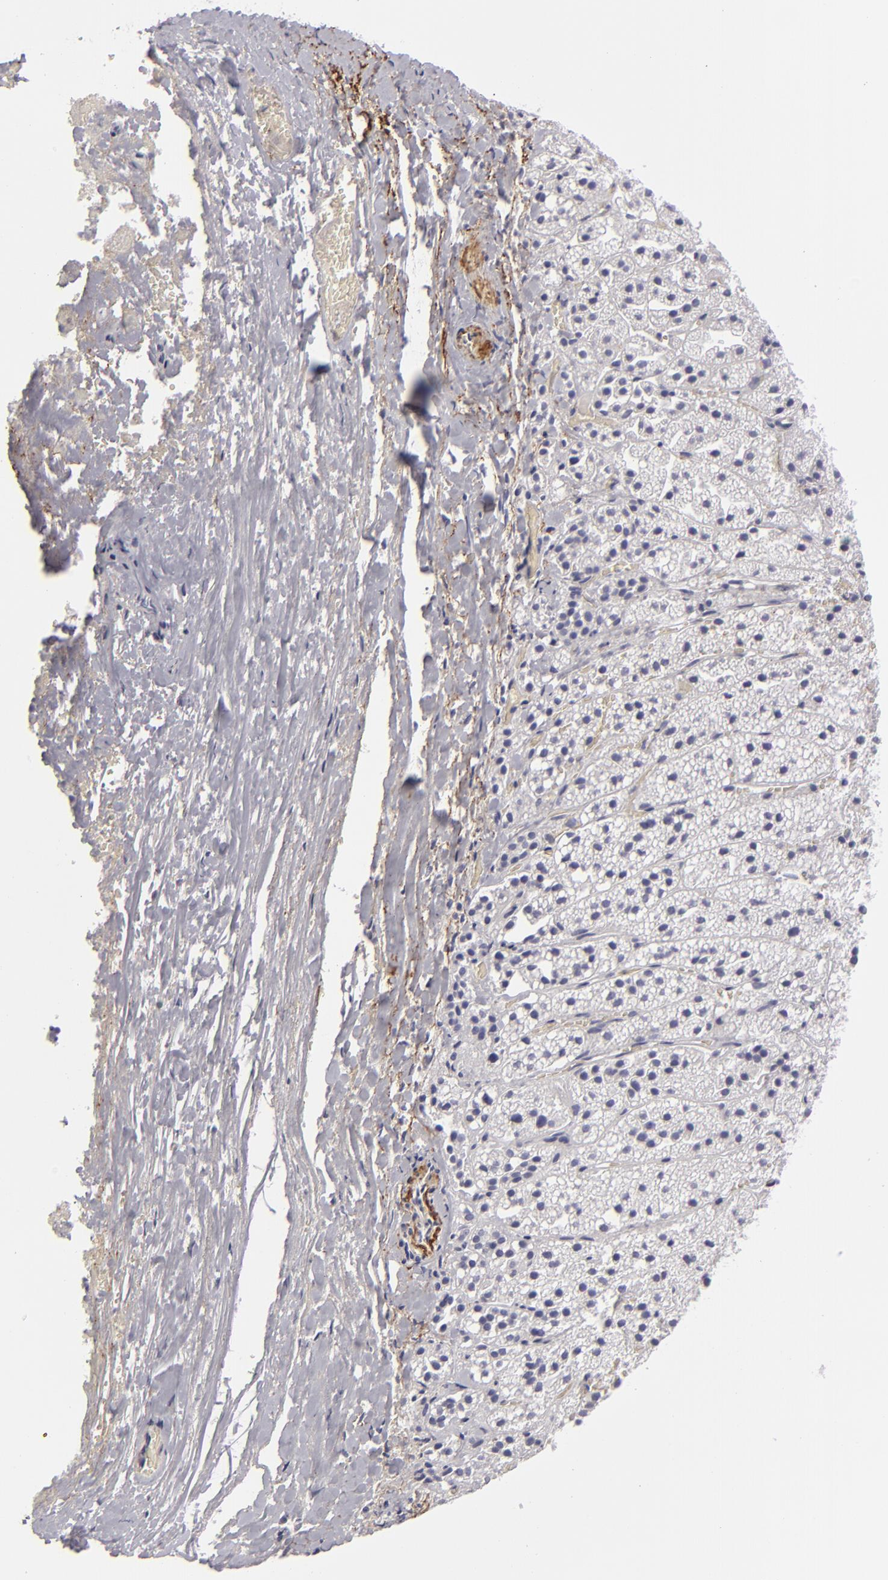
{"staining": {"intensity": "negative", "quantity": "none", "location": "none"}, "tissue": "adrenal gland", "cell_type": "Glandular cells", "image_type": "normal", "snomed": [{"axis": "morphology", "description": "Normal tissue, NOS"}, {"axis": "topography", "description": "Adrenal gland"}], "caption": "Glandular cells are negative for protein expression in unremarkable human adrenal gland. (DAB immunohistochemistry (IHC) with hematoxylin counter stain).", "gene": "C9", "patient": {"sex": "female", "age": 44}}